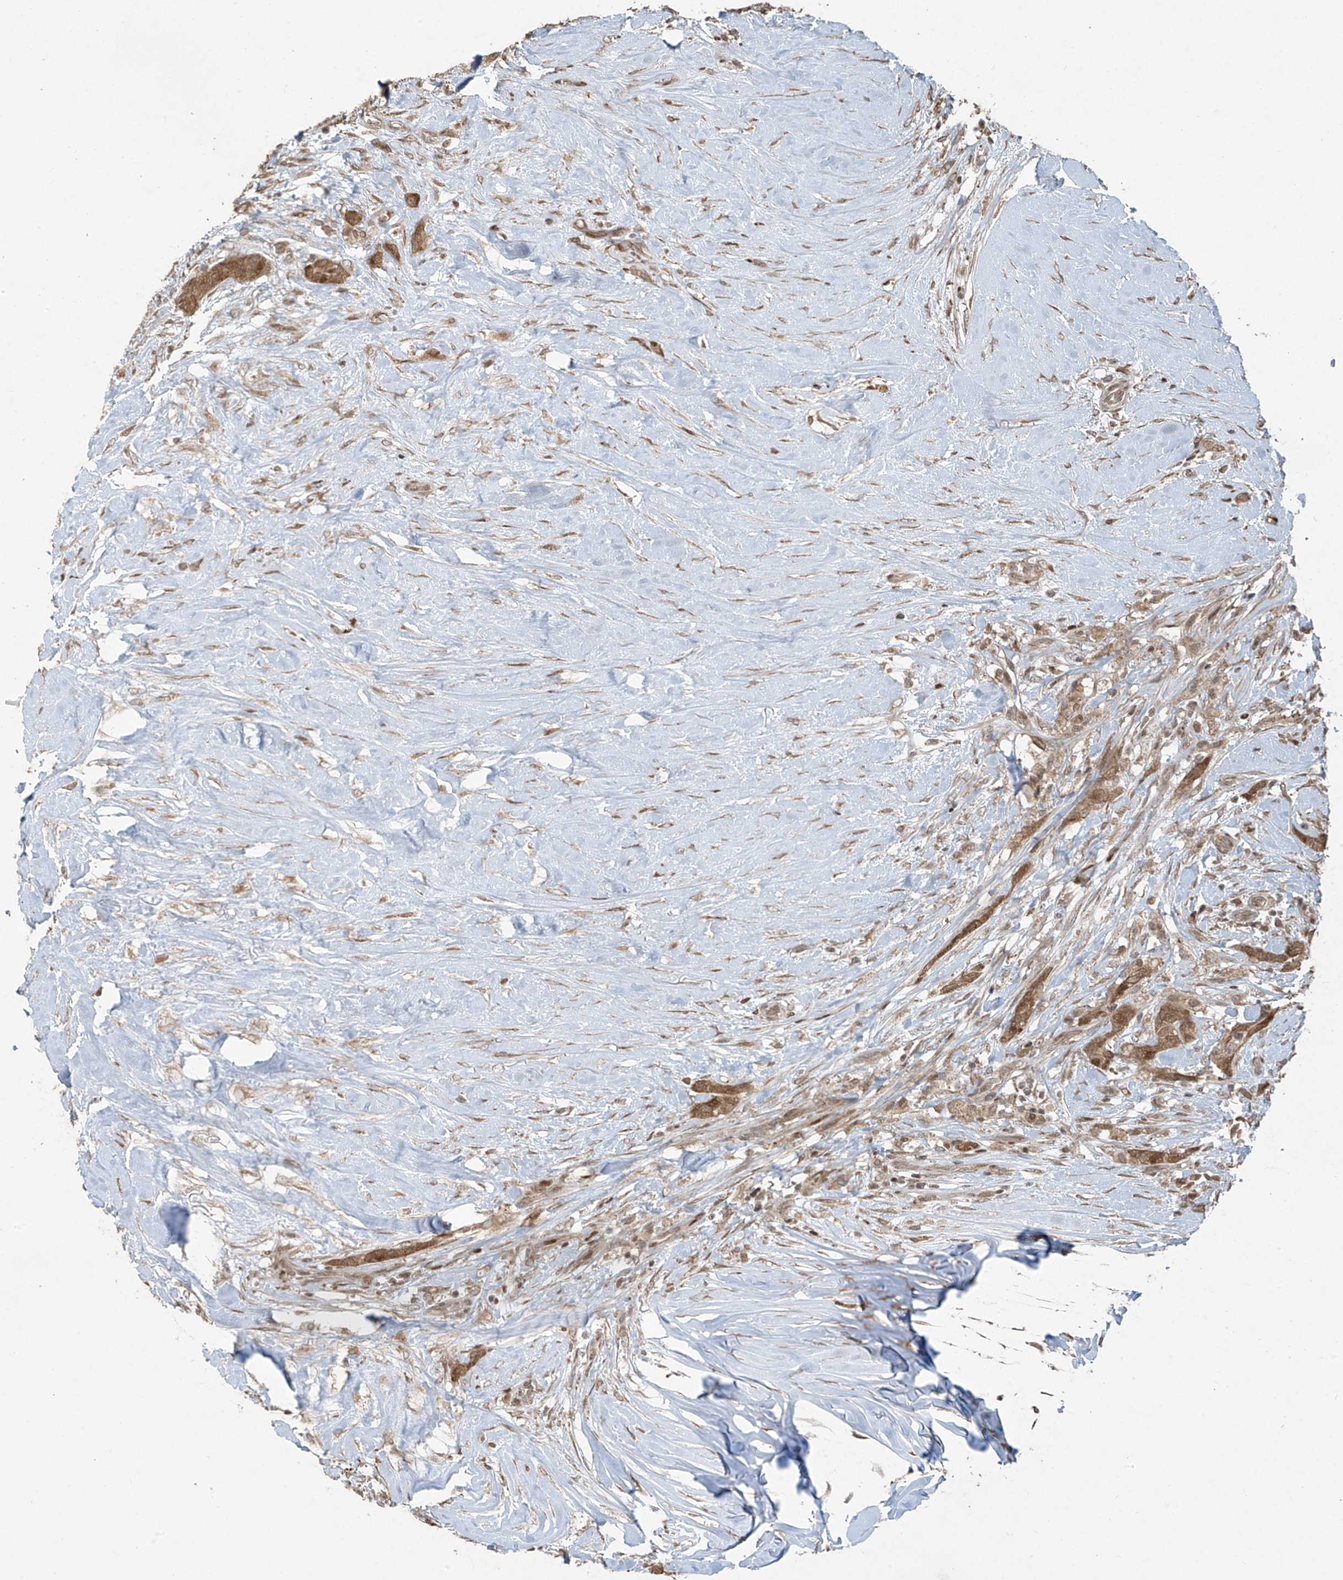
{"staining": {"intensity": "moderate", "quantity": ">75%", "location": "cytoplasmic/membranous,nuclear"}, "tissue": "thyroid cancer", "cell_type": "Tumor cells", "image_type": "cancer", "snomed": [{"axis": "morphology", "description": "Papillary adenocarcinoma, NOS"}, {"axis": "topography", "description": "Thyroid gland"}], "caption": "This histopathology image exhibits IHC staining of human papillary adenocarcinoma (thyroid), with medium moderate cytoplasmic/membranous and nuclear expression in about >75% of tumor cells.", "gene": "TTC22", "patient": {"sex": "female", "age": 59}}